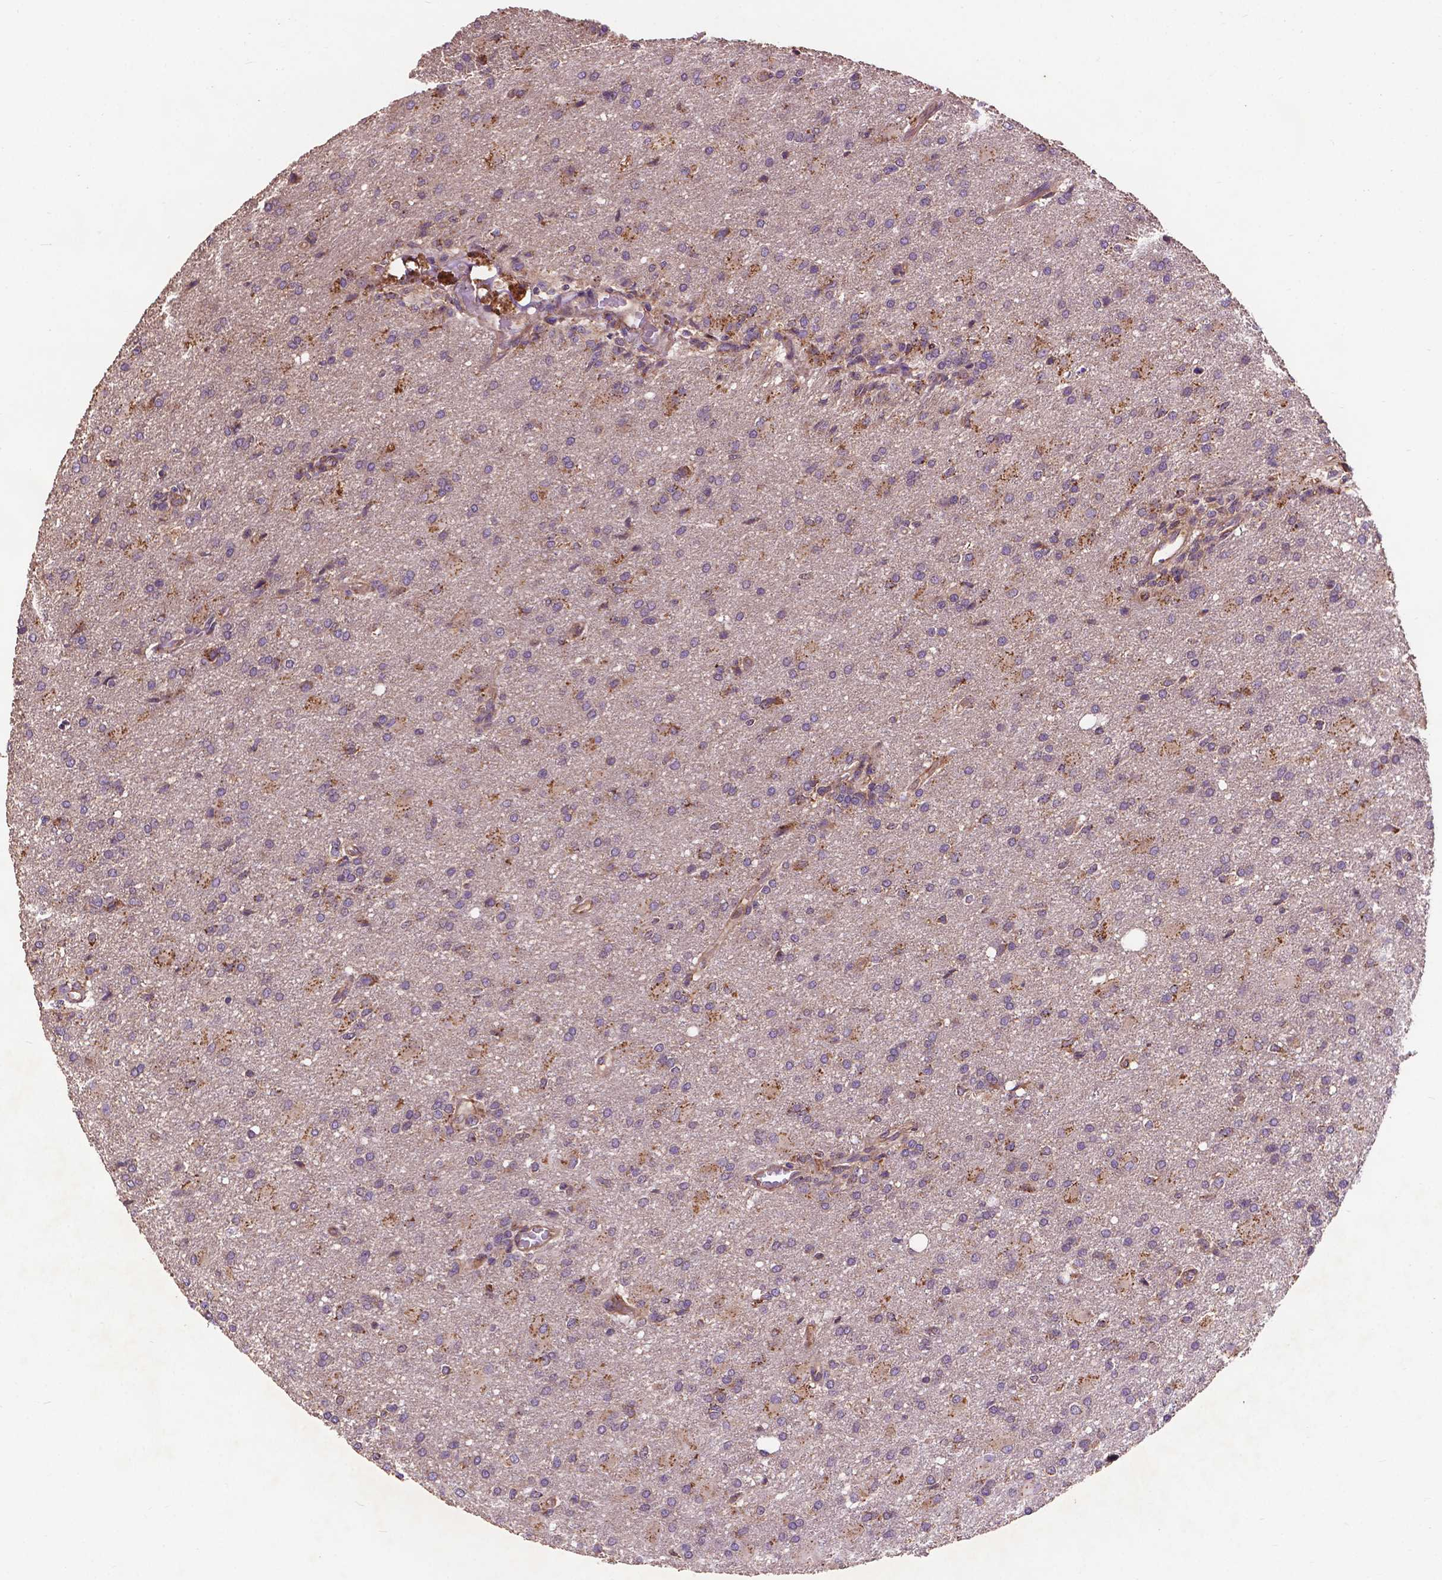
{"staining": {"intensity": "negative", "quantity": "none", "location": "none"}, "tissue": "glioma", "cell_type": "Tumor cells", "image_type": "cancer", "snomed": [{"axis": "morphology", "description": "Glioma, malignant, High grade"}, {"axis": "topography", "description": "Brain"}], "caption": "A micrograph of human glioma is negative for staining in tumor cells.", "gene": "CCDC71L", "patient": {"sex": "male", "age": 68}}